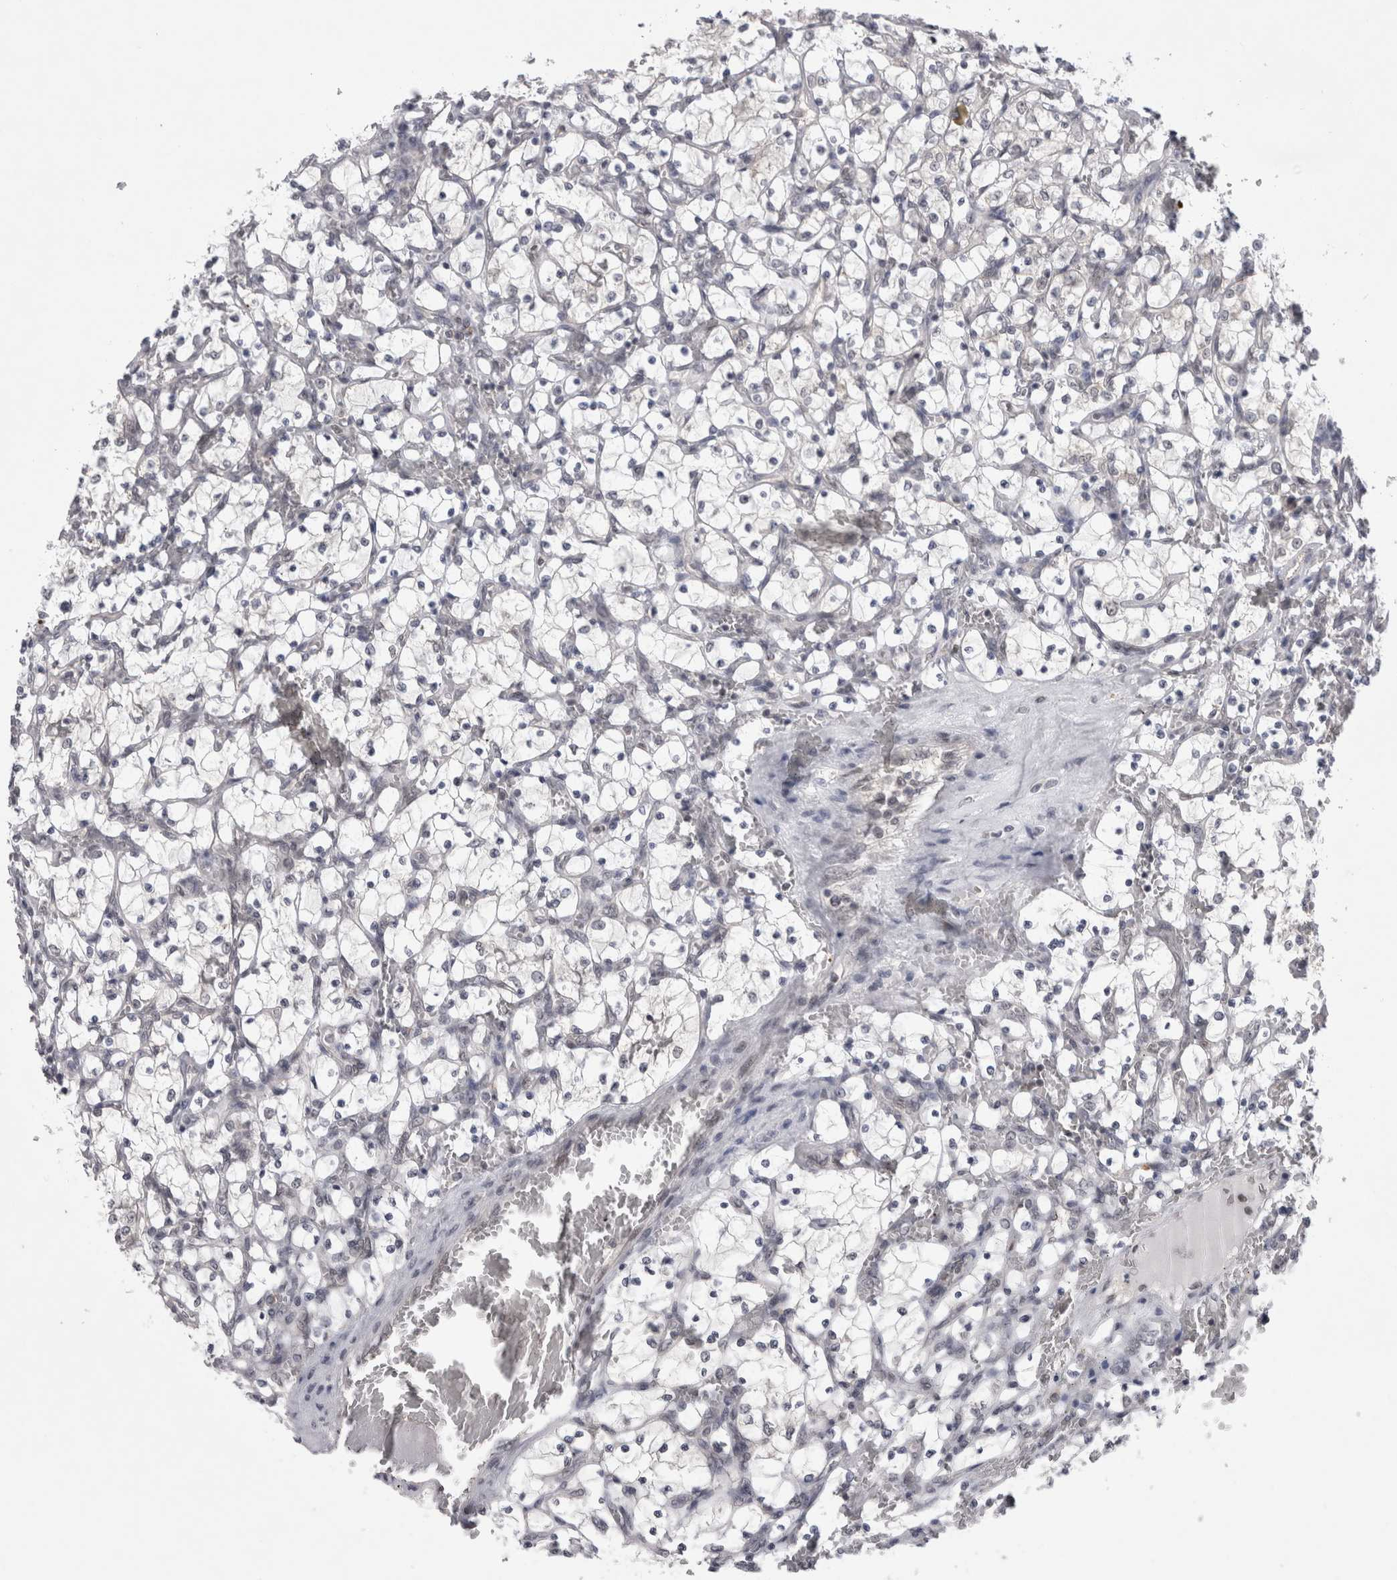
{"staining": {"intensity": "negative", "quantity": "none", "location": "none"}, "tissue": "renal cancer", "cell_type": "Tumor cells", "image_type": "cancer", "snomed": [{"axis": "morphology", "description": "Adenocarcinoma, NOS"}, {"axis": "topography", "description": "Kidney"}], "caption": "A photomicrograph of human renal cancer is negative for staining in tumor cells.", "gene": "PSMB2", "patient": {"sex": "female", "age": 69}}